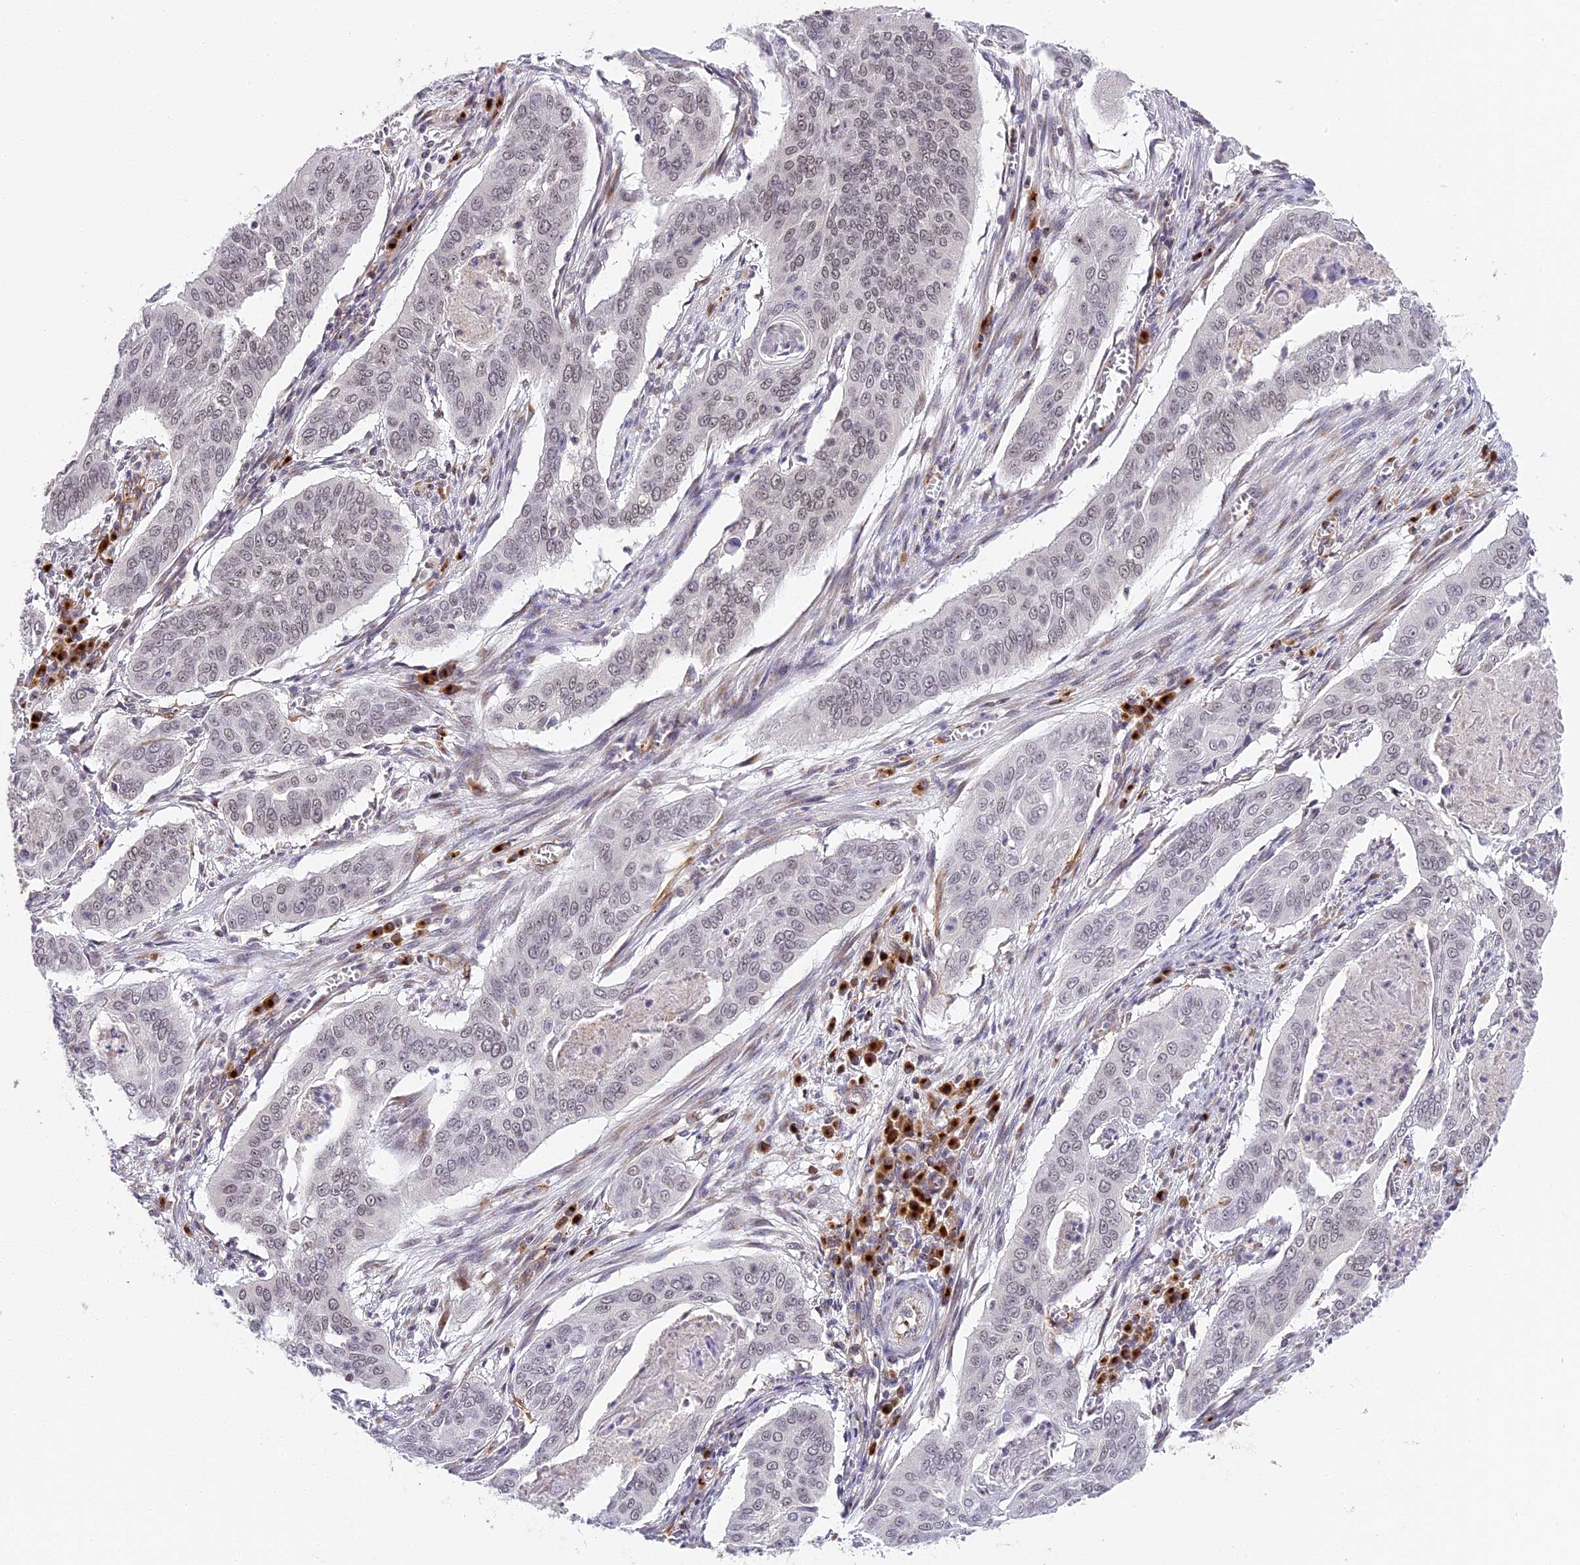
{"staining": {"intensity": "weak", "quantity": "25%-75%", "location": "nuclear"}, "tissue": "cervical cancer", "cell_type": "Tumor cells", "image_type": "cancer", "snomed": [{"axis": "morphology", "description": "Squamous cell carcinoma, NOS"}, {"axis": "topography", "description": "Cervix"}], "caption": "Weak nuclear positivity for a protein is seen in approximately 25%-75% of tumor cells of squamous cell carcinoma (cervical) using IHC.", "gene": "HEATR5B", "patient": {"sex": "female", "age": 39}}